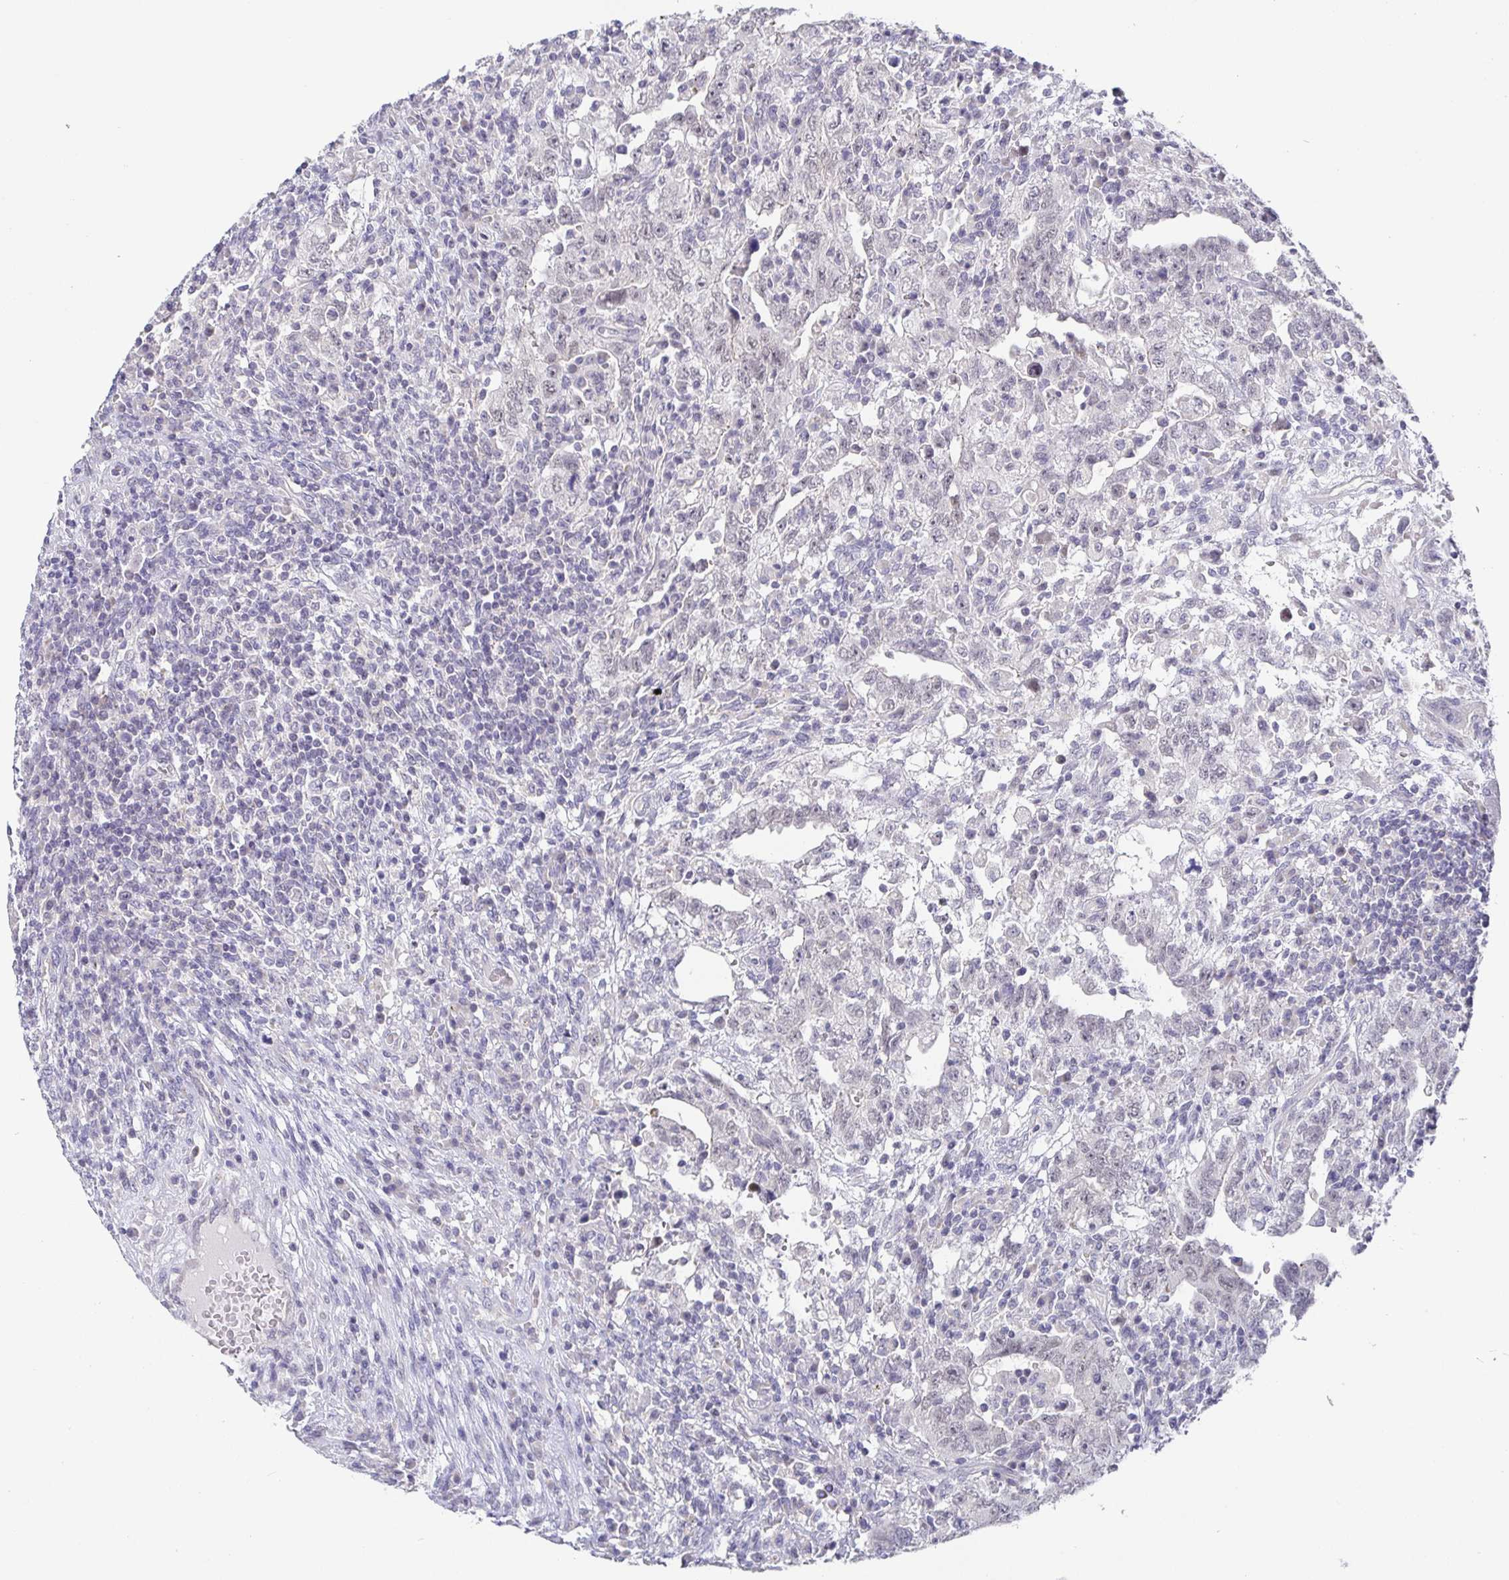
{"staining": {"intensity": "negative", "quantity": "none", "location": "none"}, "tissue": "testis cancer", "cell_type": "Tumor cells", "image_type": "cancer", "snomed": [{"axis": "morphology", "description": "Carcinoma, Embryonal, NOS"}, {"axis": "topography", "description": "Testis"}], "caption": "The image demonstrates no significant staining in tumor cells of testis embryonal carcinoma.", "gene": "CIT", "patient": {"sex": "male", "age": 26}}